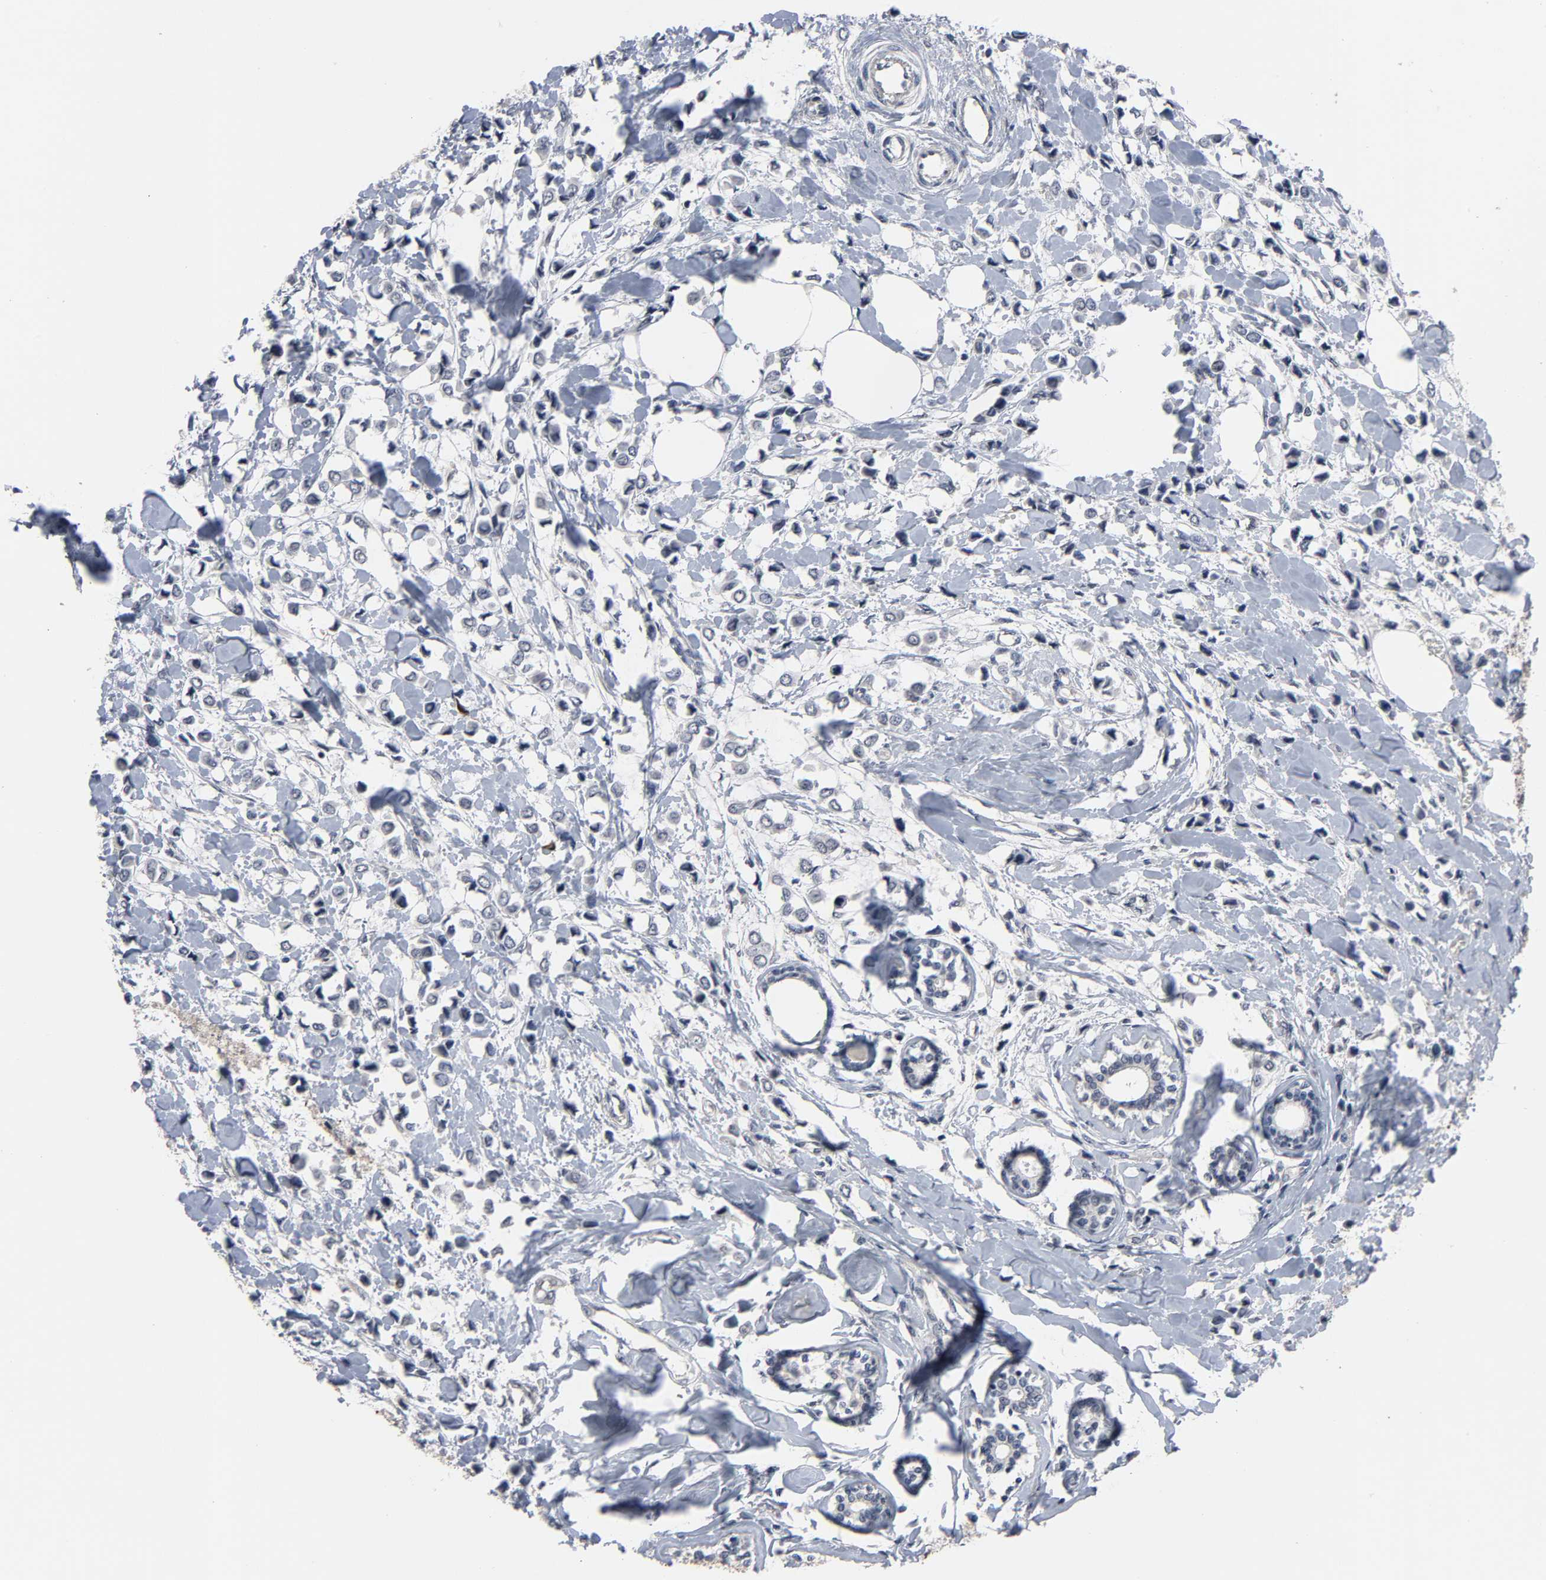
{"staining": {"intensity": "negative", "quantity": "none", "location": "none"}, "tissue": "breast cancer", "cell_type": "Tumor cells", "image_type": "cancer", "snomed": [{"axis": "morphology", "description": "Lobular carcinoma"}, {"axis": "topography", "description": "Breast"}], "caption": "Immunohistochemical staining of breast lobular carcinoma demonstrates no significant staining in tumor cells.", "gene": "RTL5", "patient": {"sex": "female", "age": 51}}